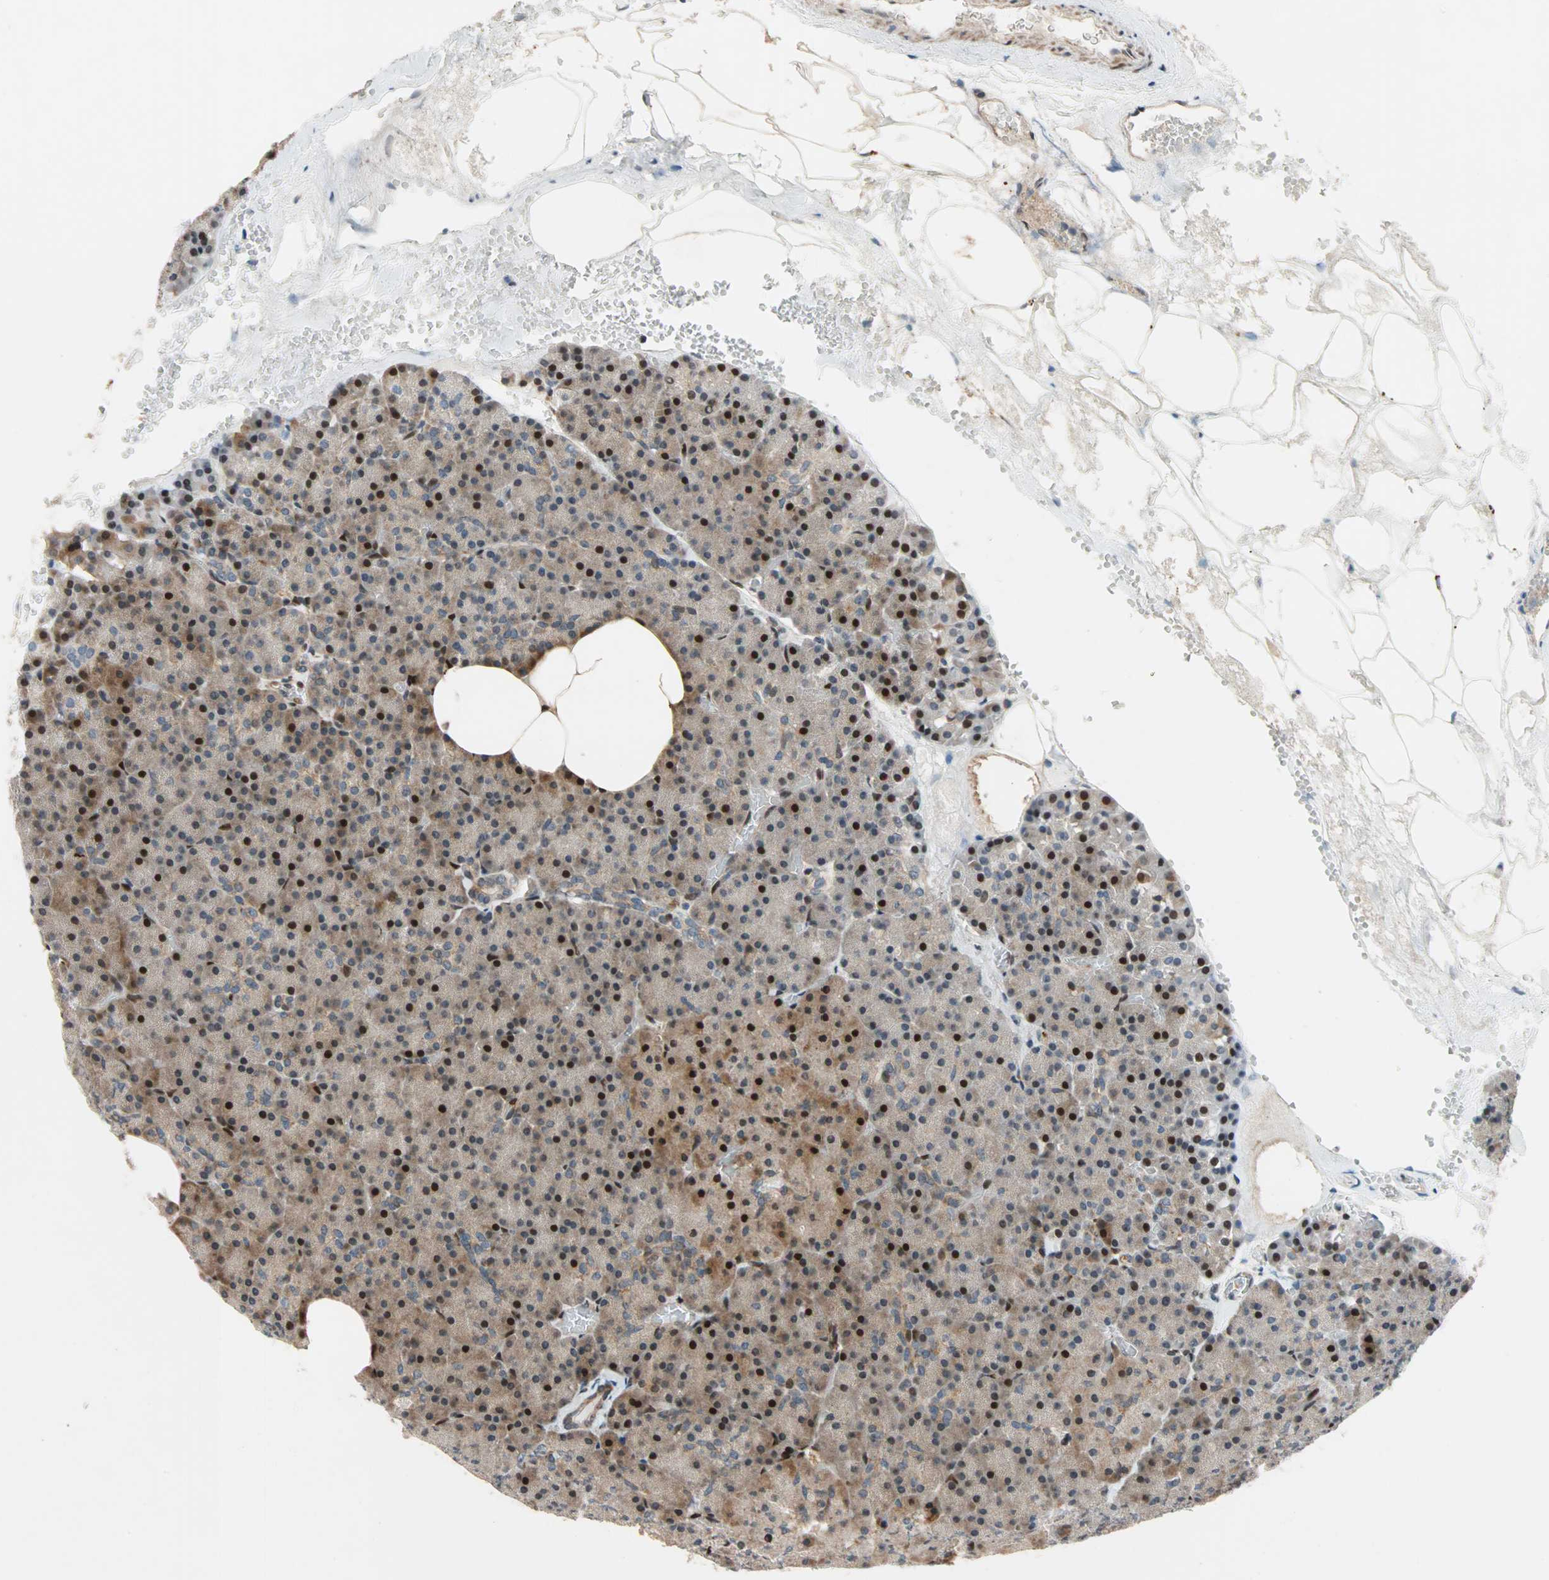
{"staining": {"intensity": "moderate", "quantity": "25%-75%", "location": "cytoplasmic/membranous,nuclear"}, "tissue": "pancreas", "cell_type": "Exocrine glandular cells", "image_type": "normal", "snomed": [{"axis": "morphology", "description": "Normal tissue, NOS"}, {"axis": "topography", "description": "Pancreas"}], "caption": "Human pancreas stained for a protein (brown) reveals moderate cytoplasmic/membranous,nuclear positive expression in about 25%-75% of exocrine glandular cells.", "gene": "HECW1", "patient": {"sex": "female", "age": 35}}